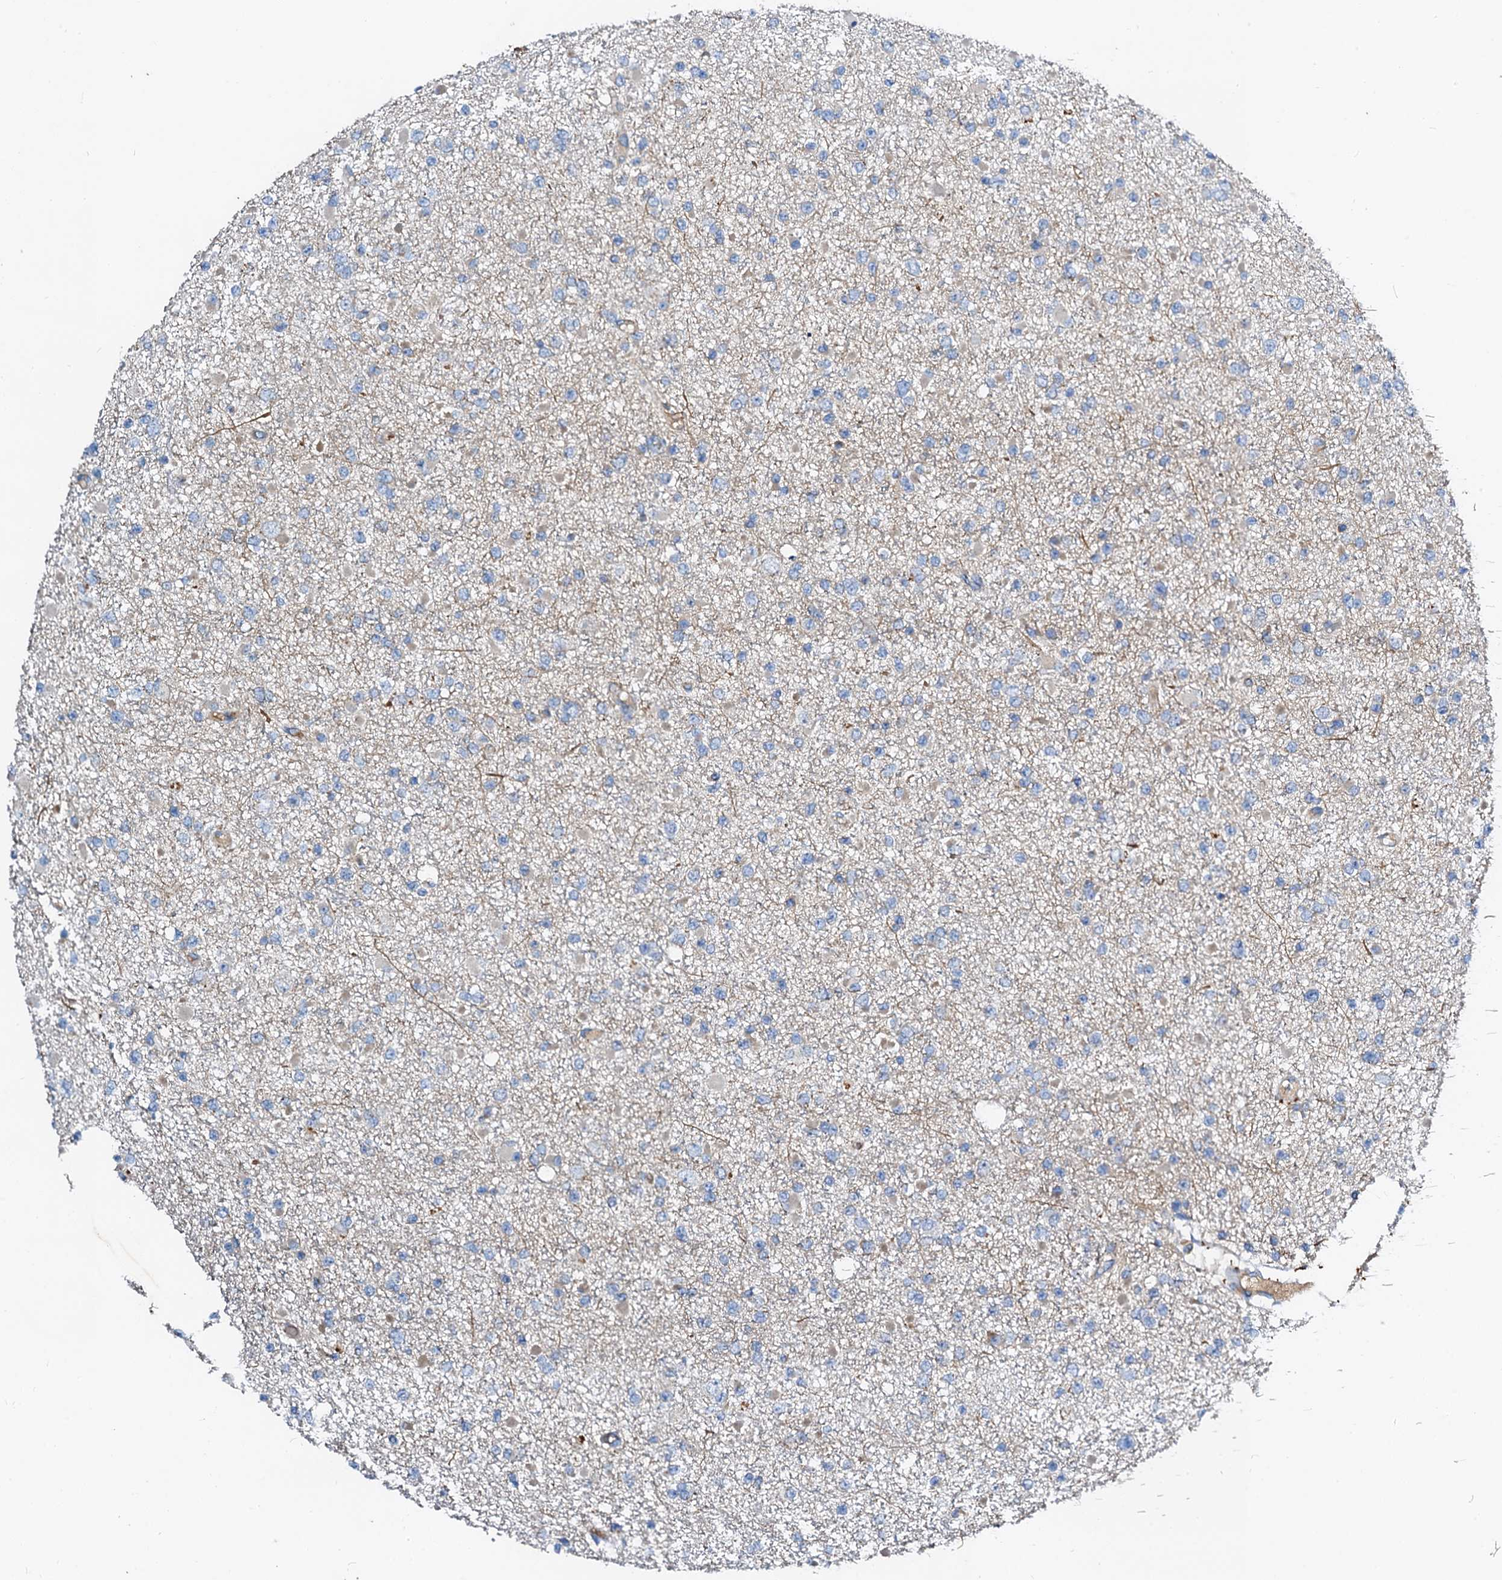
{"staining": {"intensity": "negative", "quantity": "none", "location": "none"}, "tissue": "glioma", "cell_type": "Tumor cells", "image_type": "cancer", "snomed": [{"axis": "morphology", "description": "Glioma, malignant, Low grade"}, {"axis": "topography", "description": "Brain"}], "caption": "The image displays no significant positivity in tumor cells of malignant glioma (low-grade).", "gene": "FIBIN", "patient": {"sex": "female", "age": 22}}